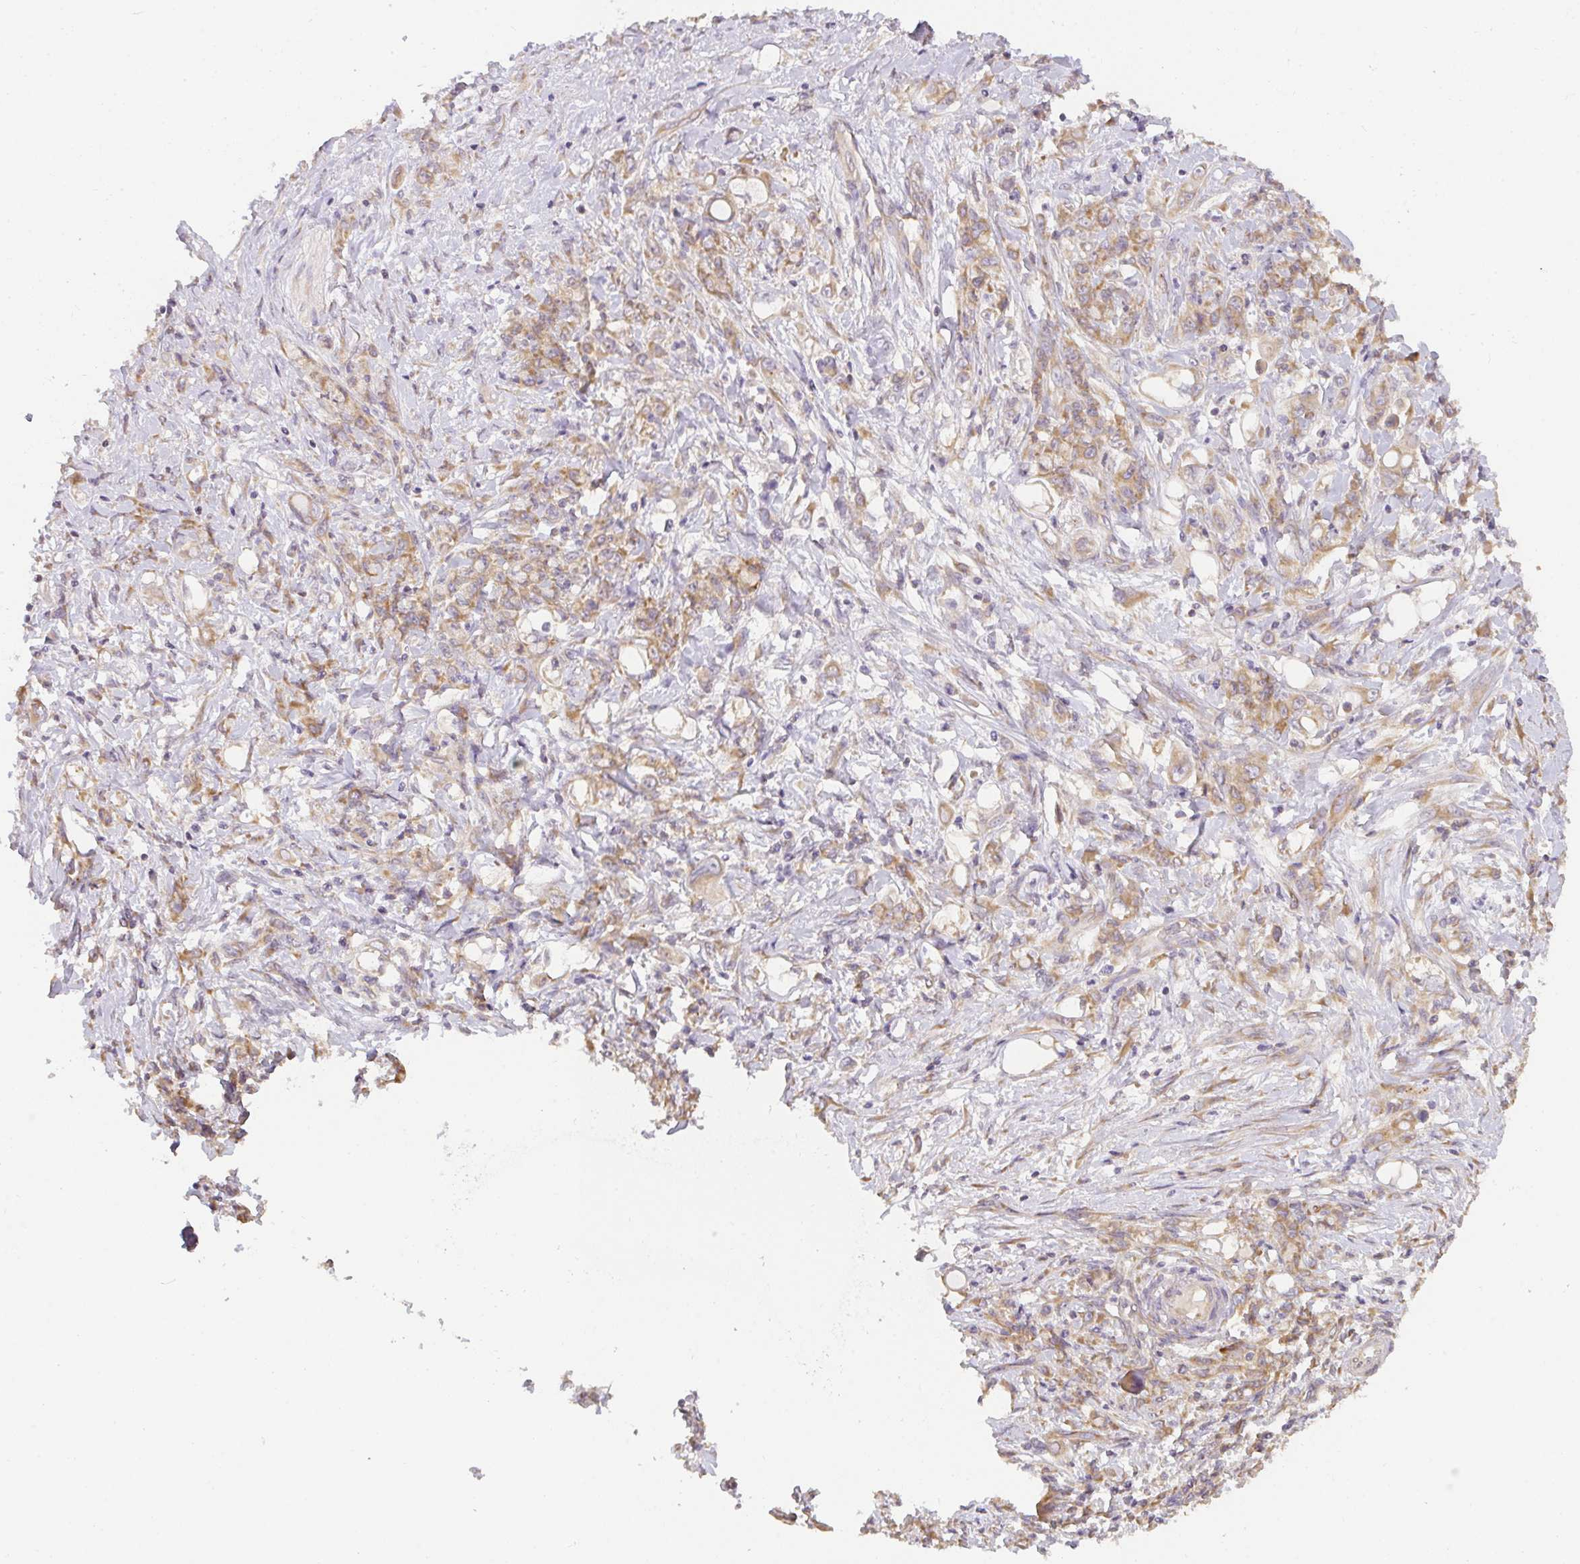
{"staining": {"intensity": "weak", "quantity": ">75%", "location": "cytoplasmic/membranous"}, "tissue": "stomach cancer", "cell_type": "Tumor cells", "image_type": "cancer", "snomed": [{"axis": "morphology", "description": "Adenocarcinoma, NOS"}, {"axis": "topography", "description": "Stomach"}], "caption": "Brown immunohistochemical staining in human stomach cancer shows weak cytoplasmic/membranous positivity in about >75% of tumor cells.", "gene": "SLC35B3", "patient": {"sex": "female", "age": 79}}